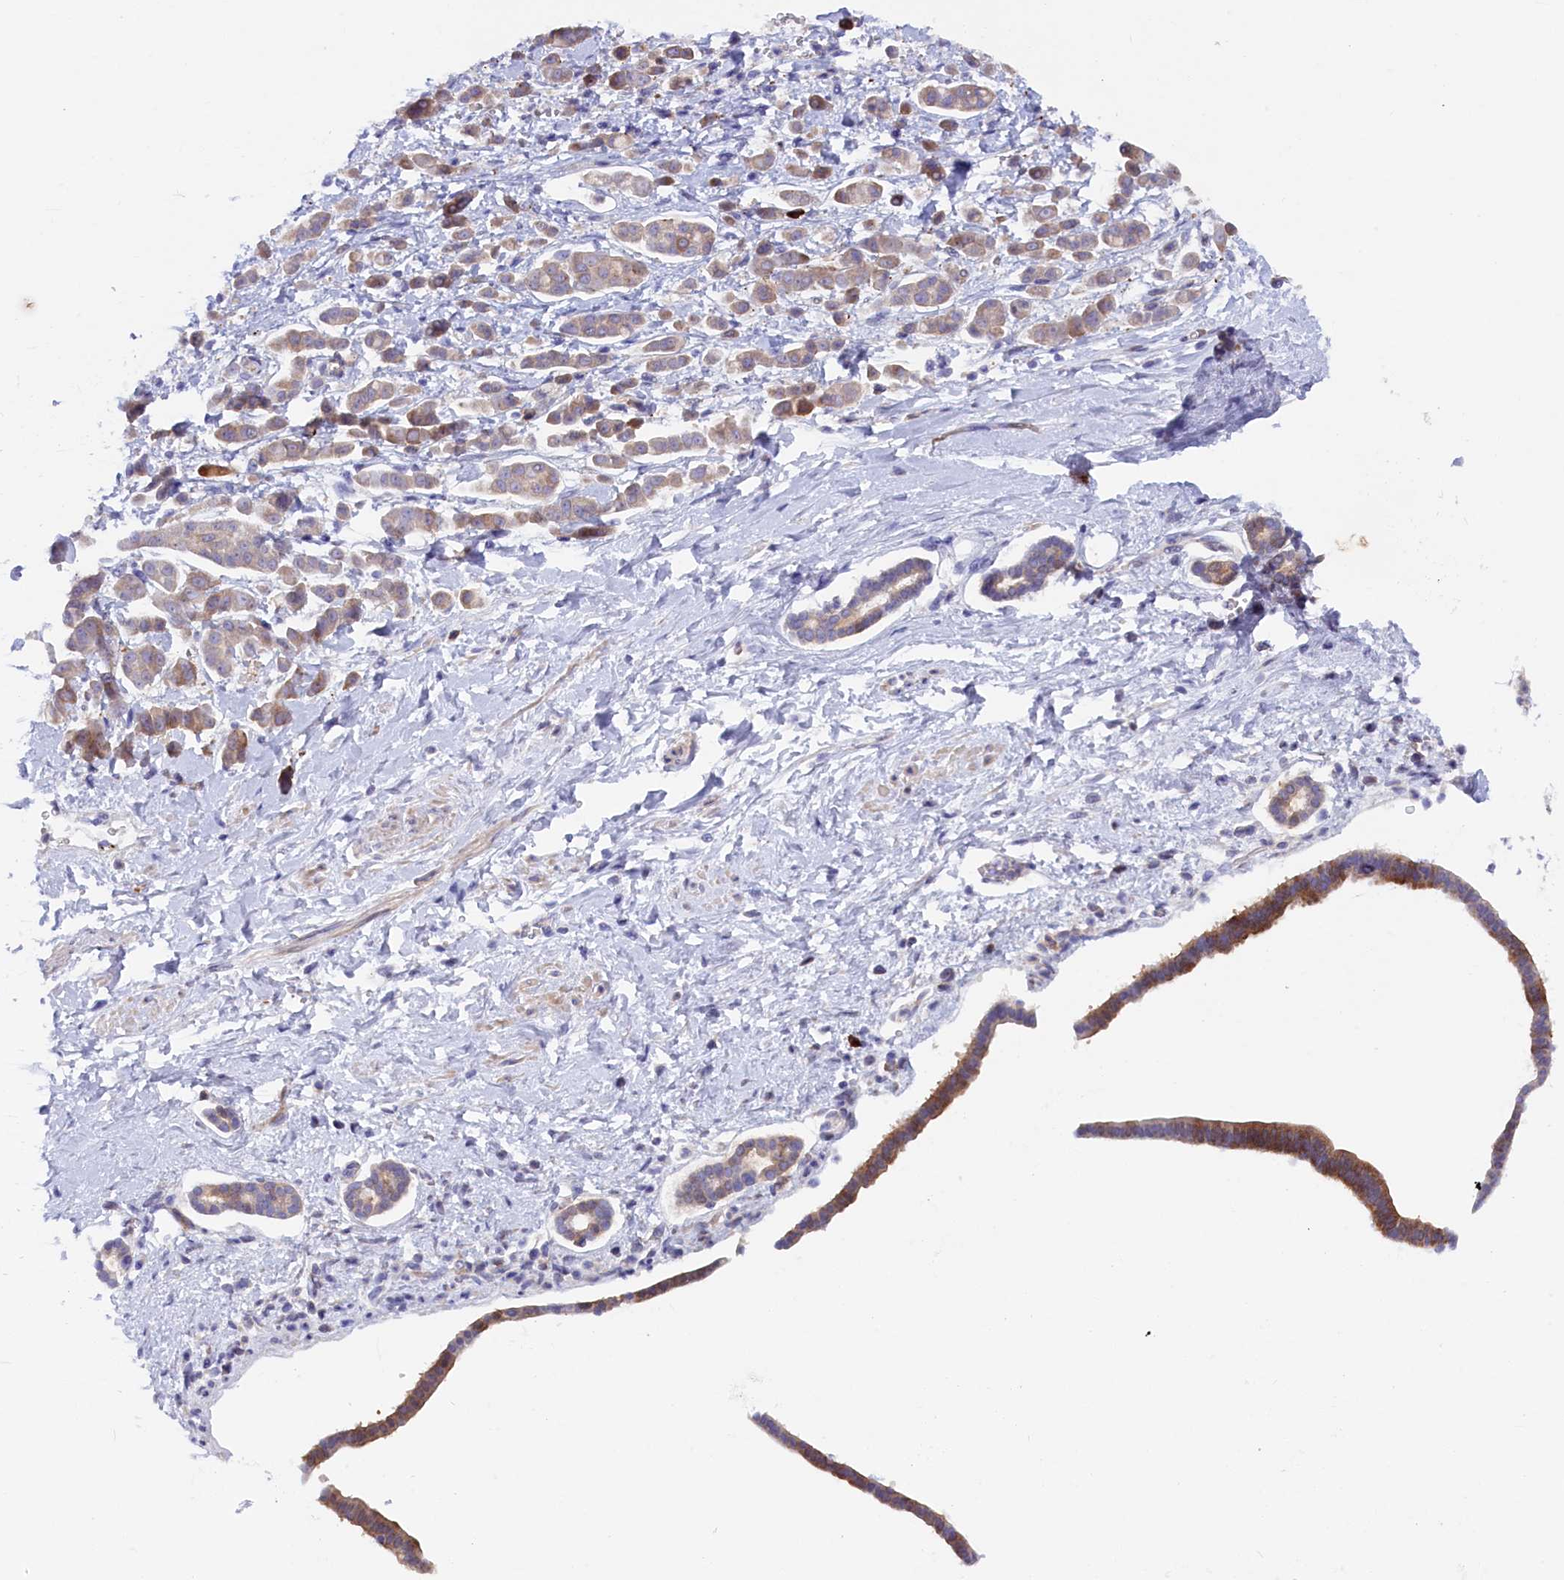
{"staining": {"intensity": "weak", "quantity": ">75%", "location": "cytoplasmic/membranous"}, "tissue": "pancreatic cancer", "cell_type": "Tumor cells", "image_type": "cancer", "snomed": [{"axis": "morphology", "description": "Normal tissue, NOS"}, {"axis": "morphology", "description": "Adenocarcinoma, NOS"}, {"axis": "topography", "description": "Pancreas"}], "caption": "Immunohistochemistry (DAB) staining of human pancreatic cancer exhibits weak cytoplasmic/membranous protein expression in about >75% of tumor cells. (Brightfield microscopy of DAB IHC at high magnification).", "gene": "JPT2", "patient": {"sex": "female", "age": 64}}